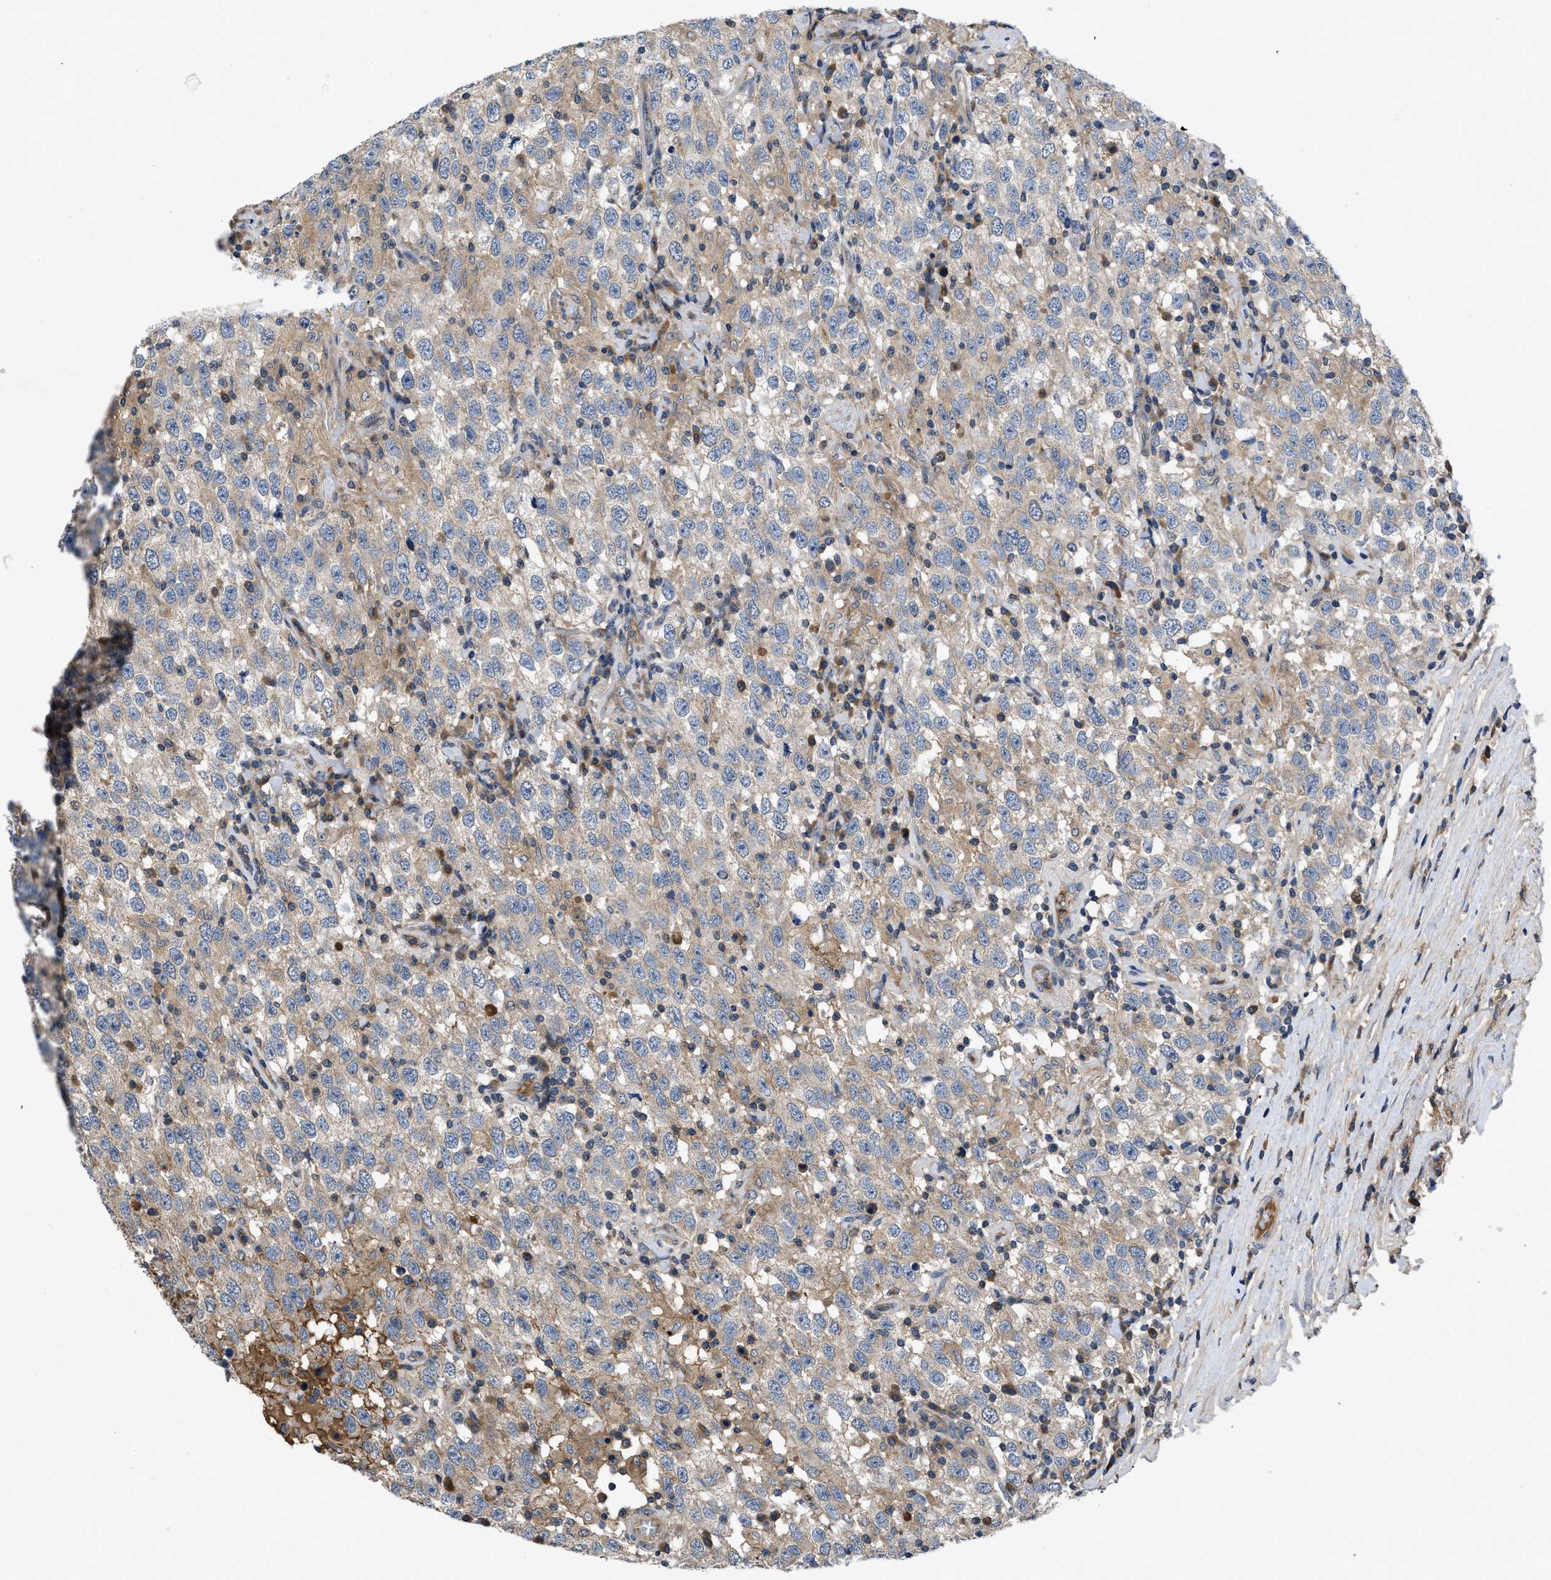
{"staining": {"intensity": "weak", "quantity": ">75%", "location": "cytoplasmic/membranous"}, "tissue": "testis cancer", "cell_type": "Tumor cells", "image_type": "cancer", "snomed": [{"axis": "morphology", "description": "Seminoma, NOS"}, {"axis": "topography", "description": "Testis"}], "caption": "There is low levels of weak cytoplasmic/membranous positivity in tumor cells of testis cancer, as demonstrated by immunohistochemical staining (brown color).", "gene": "VPS4A", "patient": {"sex": "male", "age": 41}}